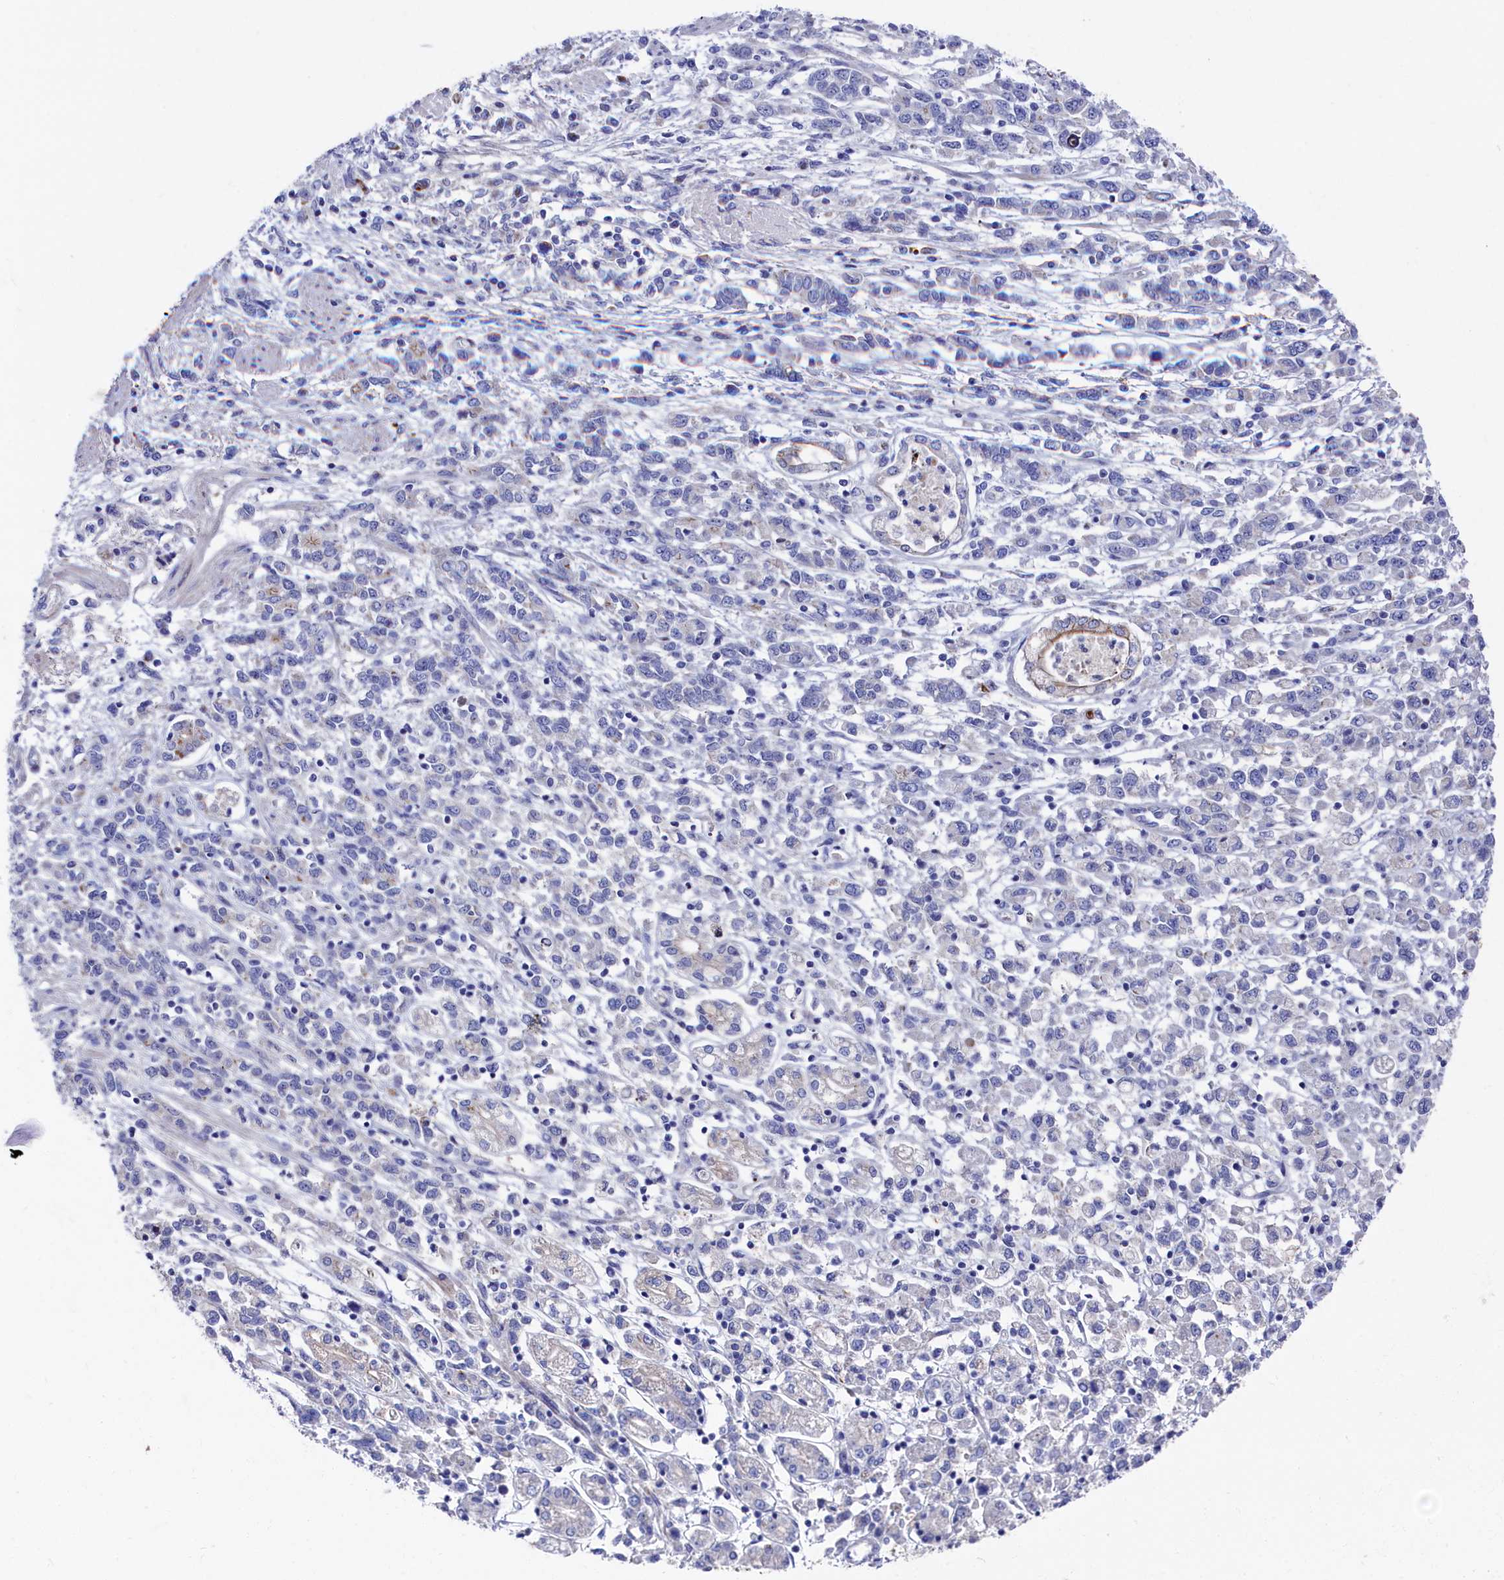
{"staining": {"intensity": "negative", "quantity": "none", "location": "none"}, "tissue": "stomach cancer", "cell_type": "Tumor cells", "image_type": "cancer", "snomed": [{"axis": "morphology", "description": "Adenocarcinoma, NOS"}, {"axis": "topography", "description": "Stomach"}], "caption": "High magnification brightfield microscopy of stomach adenocarcinoma stained with DAB (3,3'-diaminobenzidine) (brown) and counterstained with hematoxylin (blue): tumor cells show no significant positivity. (Brightfield microscopy of DAB (3,3'-diaminobenzidine) immunohistochemistry at high magnification).", "gene": "NUDT7", "patient": {"sex": "female", "age": 76}}